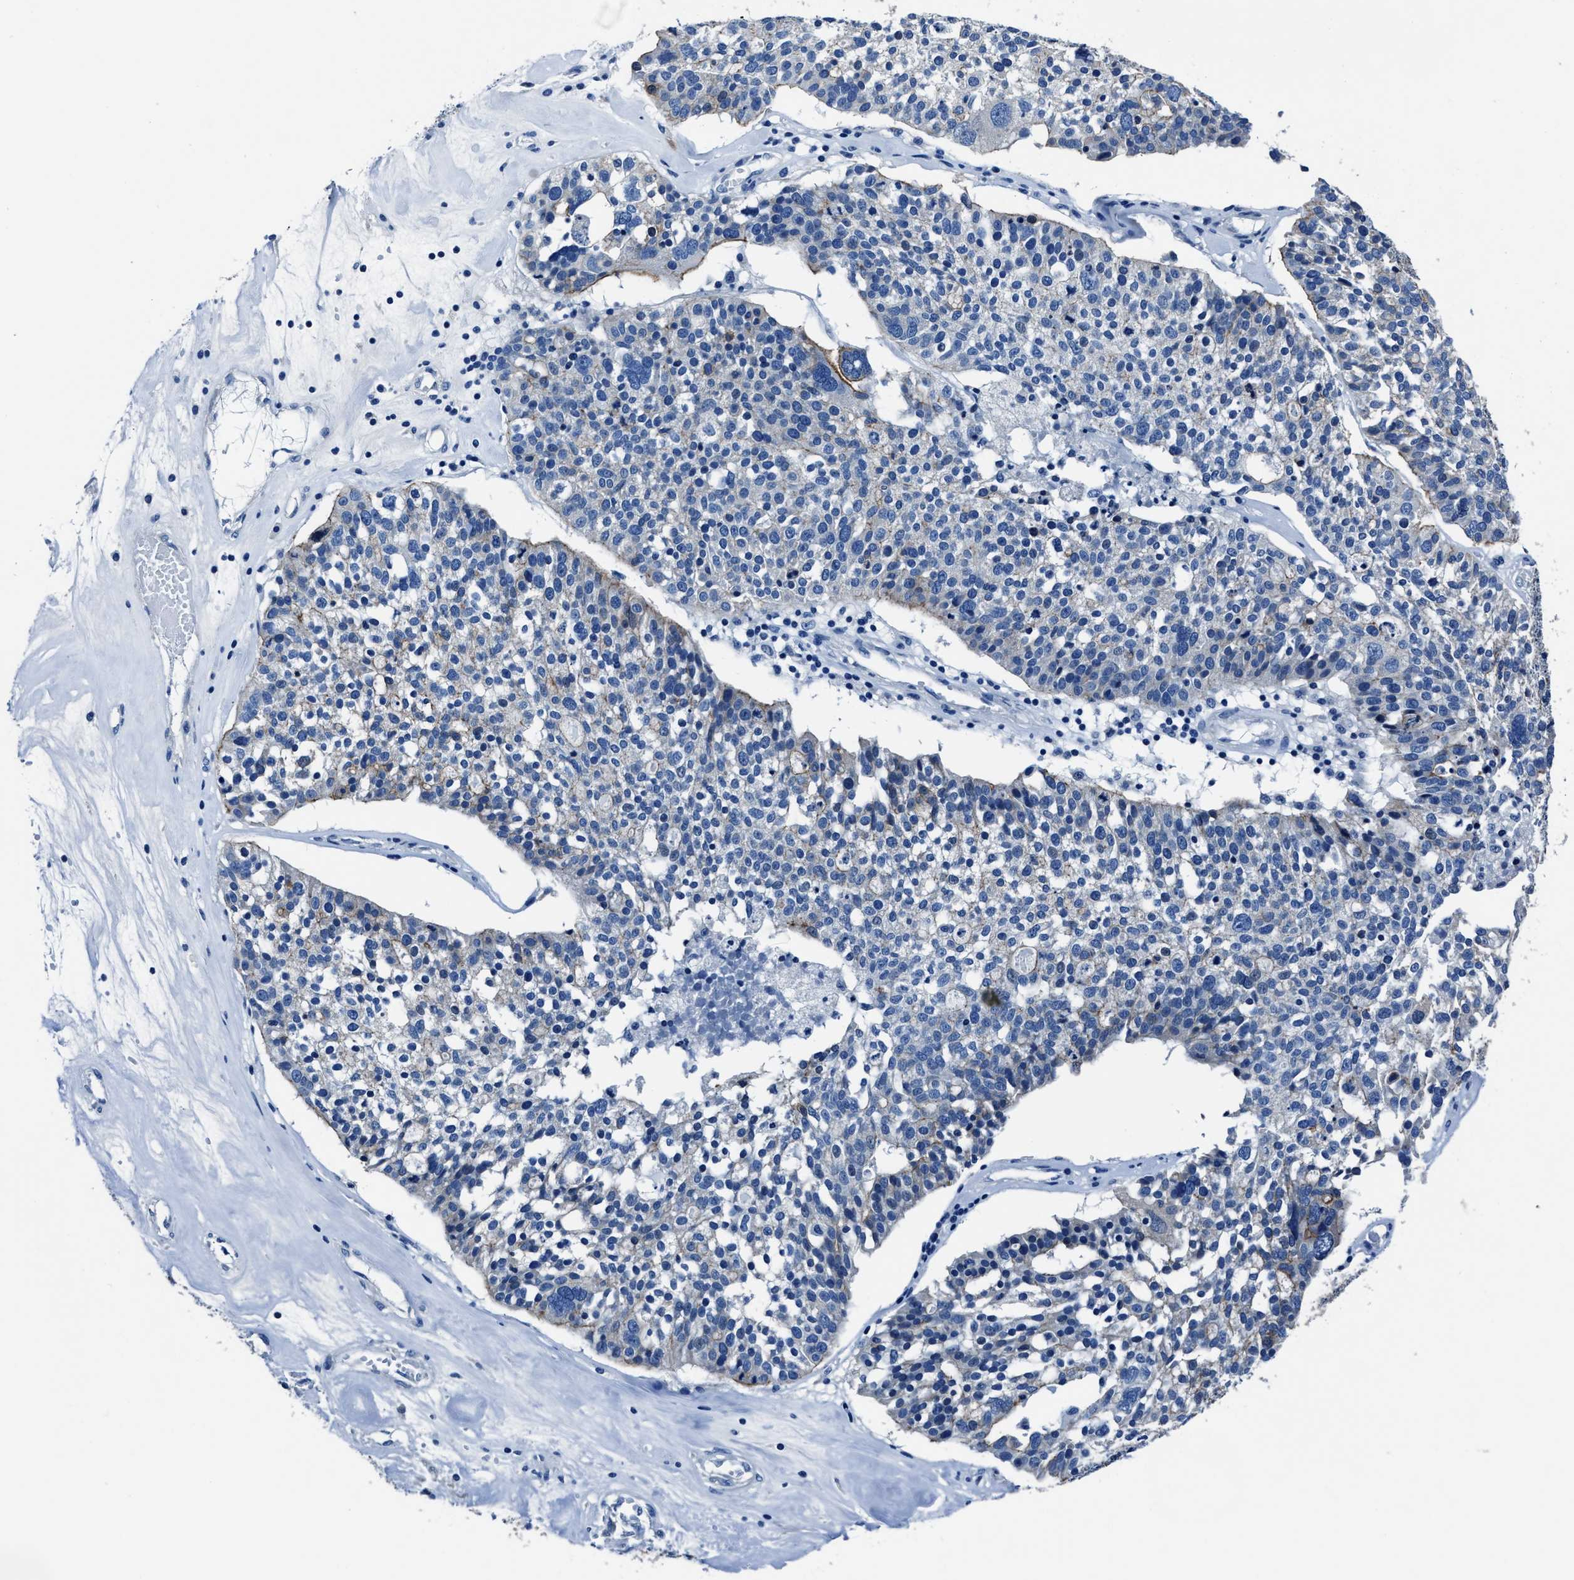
{"staining": {"intensity": "weak", "quantity": "25%-75%", "location": "cytoplasmic/membranous"}, "tissue": "ovarian cancer", "cell_type": "Tumor cells", "image_type": "cancer", "snomed": [{"axis": "morphology", "description": "Cystadenocarcinoma, serous, NOS"}, {"axis": "topography", "description": "Ovary"}], "caption": "Weak cytoplasmic/membranous staining is present in approximately 25%-75% of tumor cells in ovarian serous cystadenocarcinoma. The staining is performed using DAB brown chromogen to label protein expression. The nuclei are counter-stained blue using hematoxylin.", "gene": "LMO7", "patient": {"sex": "female", "age": 59}}